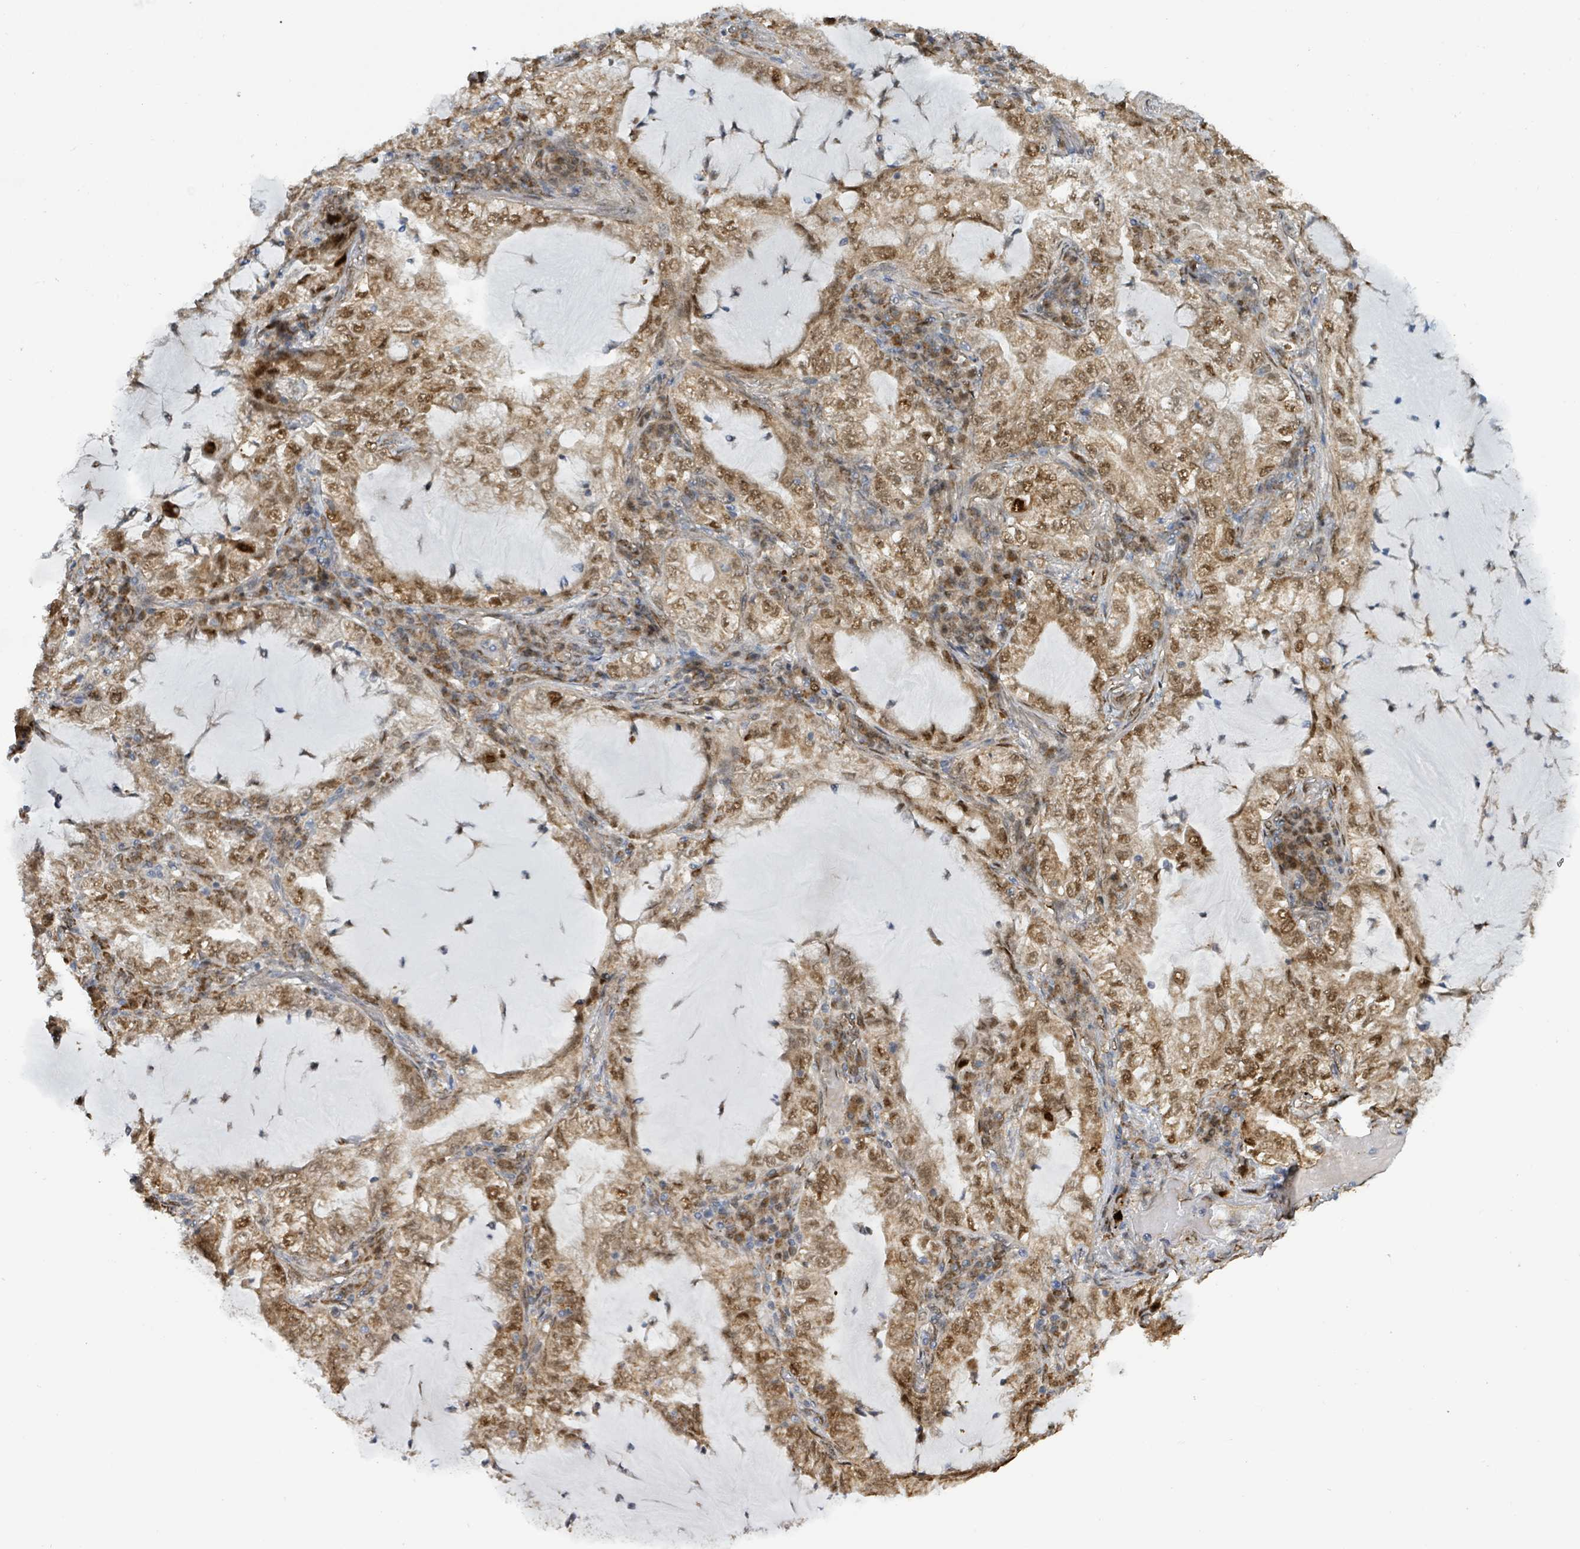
{"staining": {"intensity": "moderate", "quantity": ">75%", "location": "cytoplasmic/membranous,nuclear"}, "tissue": "lung cancer", "cell_type": "Tumor cells", "image_type": "cancer", "snomed": [{"axis": "morphology", "description": "Adenocarcinoma, NOS"}, {"axis": "topography", "description": "Lung"}], "caption": "IHC of lung cancer shows medium levels of moderate cytoplasmic/membranous and nuclear expression in approximately >75% of tumor cells.", "gene": "PSMB7", "patient": {"sex": "female", "age": 73}}